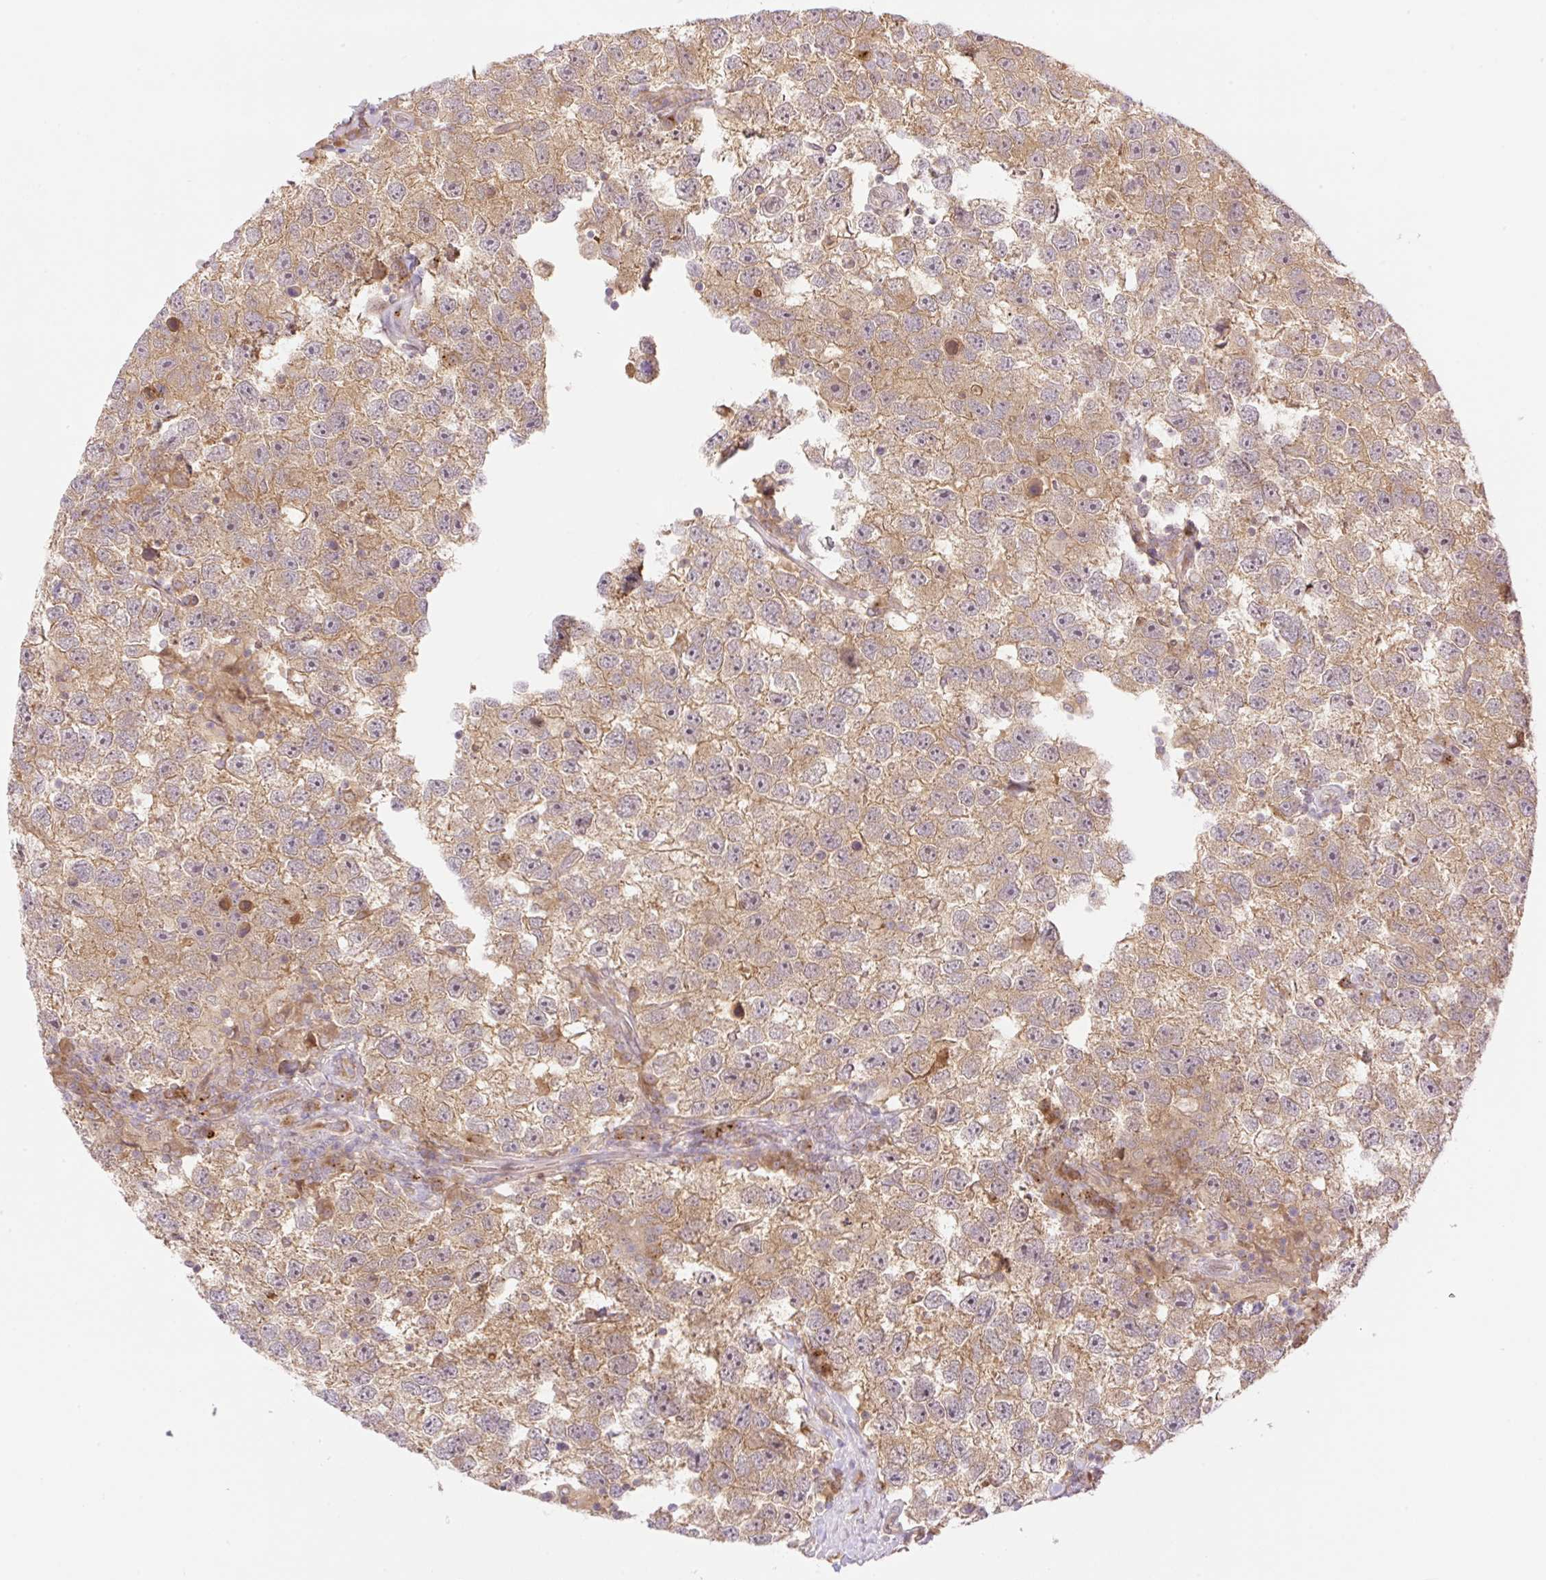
{"staining": {"intensity": "moderate", "quantity": ">75%", "location": "cytoplasmic/membranous"}, "tissue": "testis cancer", "cell_type": "Tumor cells", "image_type": "cancer", "snomed": [{"axis": "morphology", "description": "Seminoma, NOS"}, {"axis": "topography", "description": "Testis"}], "caption": "Immunohistochemical staining of human testis seminoma shows moderate cytoplasmic/membranous protein positivity in about >75% of tumor cells.", "gene": "VPS25", "patient": {"sex": "male", "age": 26}}